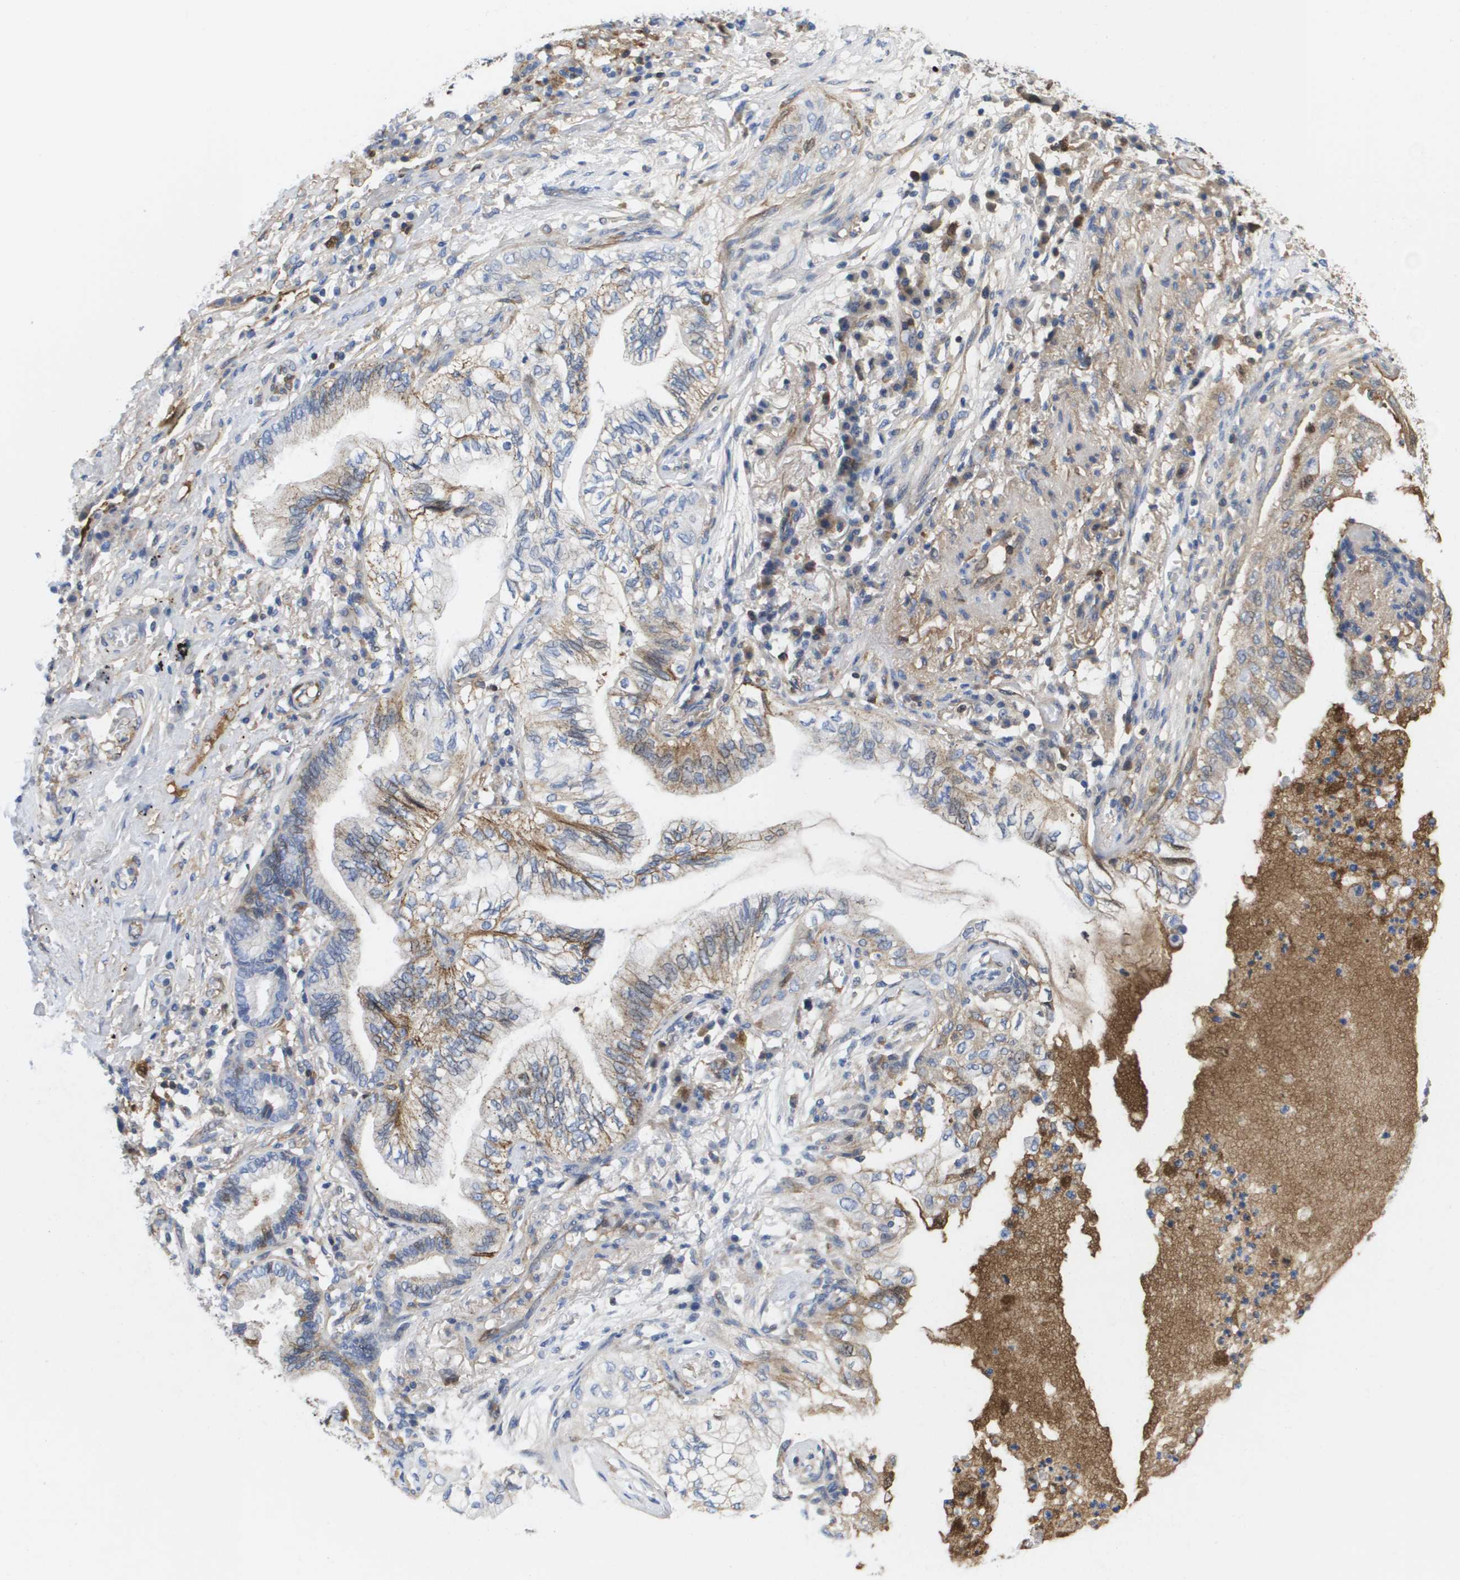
{"staining": {"intensity": "weak", "quantity": ">75%", "location": "cytoplasmic/membranous"}, "tissue": "lung cancer", "cell_type": "Tumor cells", "image_type": "cancer", "snomed": [{"axis": "morphology", "description": "Normal tissue, NOS"}, {"axis": "morphology", "description": "Adenocarcinoma, NOS"}, {"axis": "topography", "description": "Bronchus"}, {"axis": "topography", "description": "Lung"}], "caption": "Immunohistochemistry (IHC) (DAB (3,3'-diaminobenzidine)) staining of human lung adenocarcinoma exhibits weak cytoplasmic/membranous protein positivity in about >75% of tumor cells.", "gene": "SERPINC1", "patient": {"sex": "female", "age": 70}}